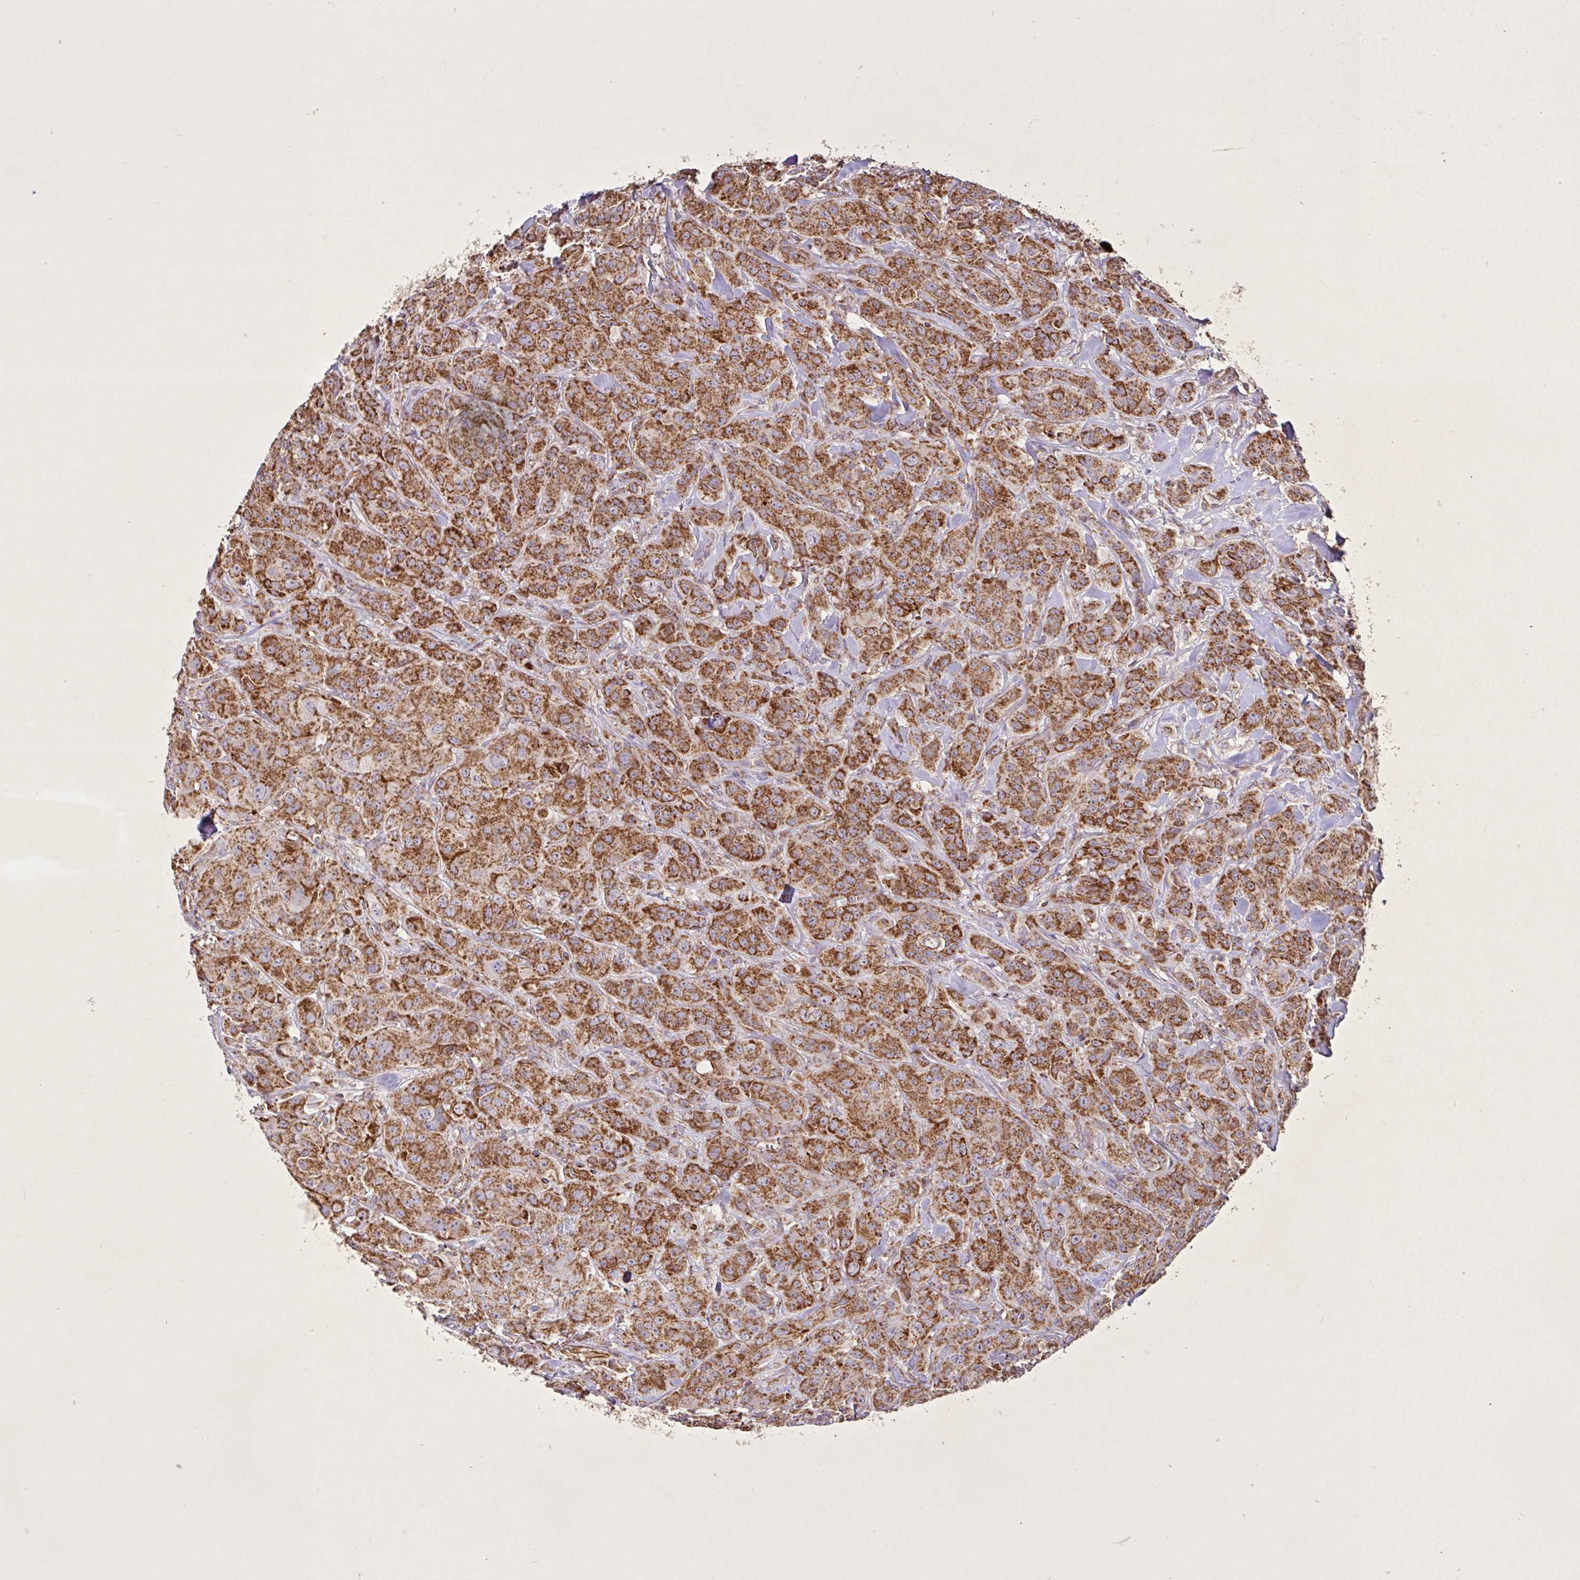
{"staining": {"intensity": "moderate", "quantity": ">75%", "location": "cytoplasmic/membranous"}, "tissue": "breast cancer", "cell_type": "Tumor cells", "image_type": "cancer", "snomed": [{"axis": "morphology", "description": "Normal tissue, NOS"}, {"axis": "morphology", "description": "Duct carcinoma"}, {"axis": "topography", "description": "Breast"}], "caption": "Breast invasive ductal carcinoma stained for a protein demonstrates moderate cytoplasmic/membranous positivity in tumor cells.", "gene": "AGK", "patient": {"sex": "female", "age": 43}}